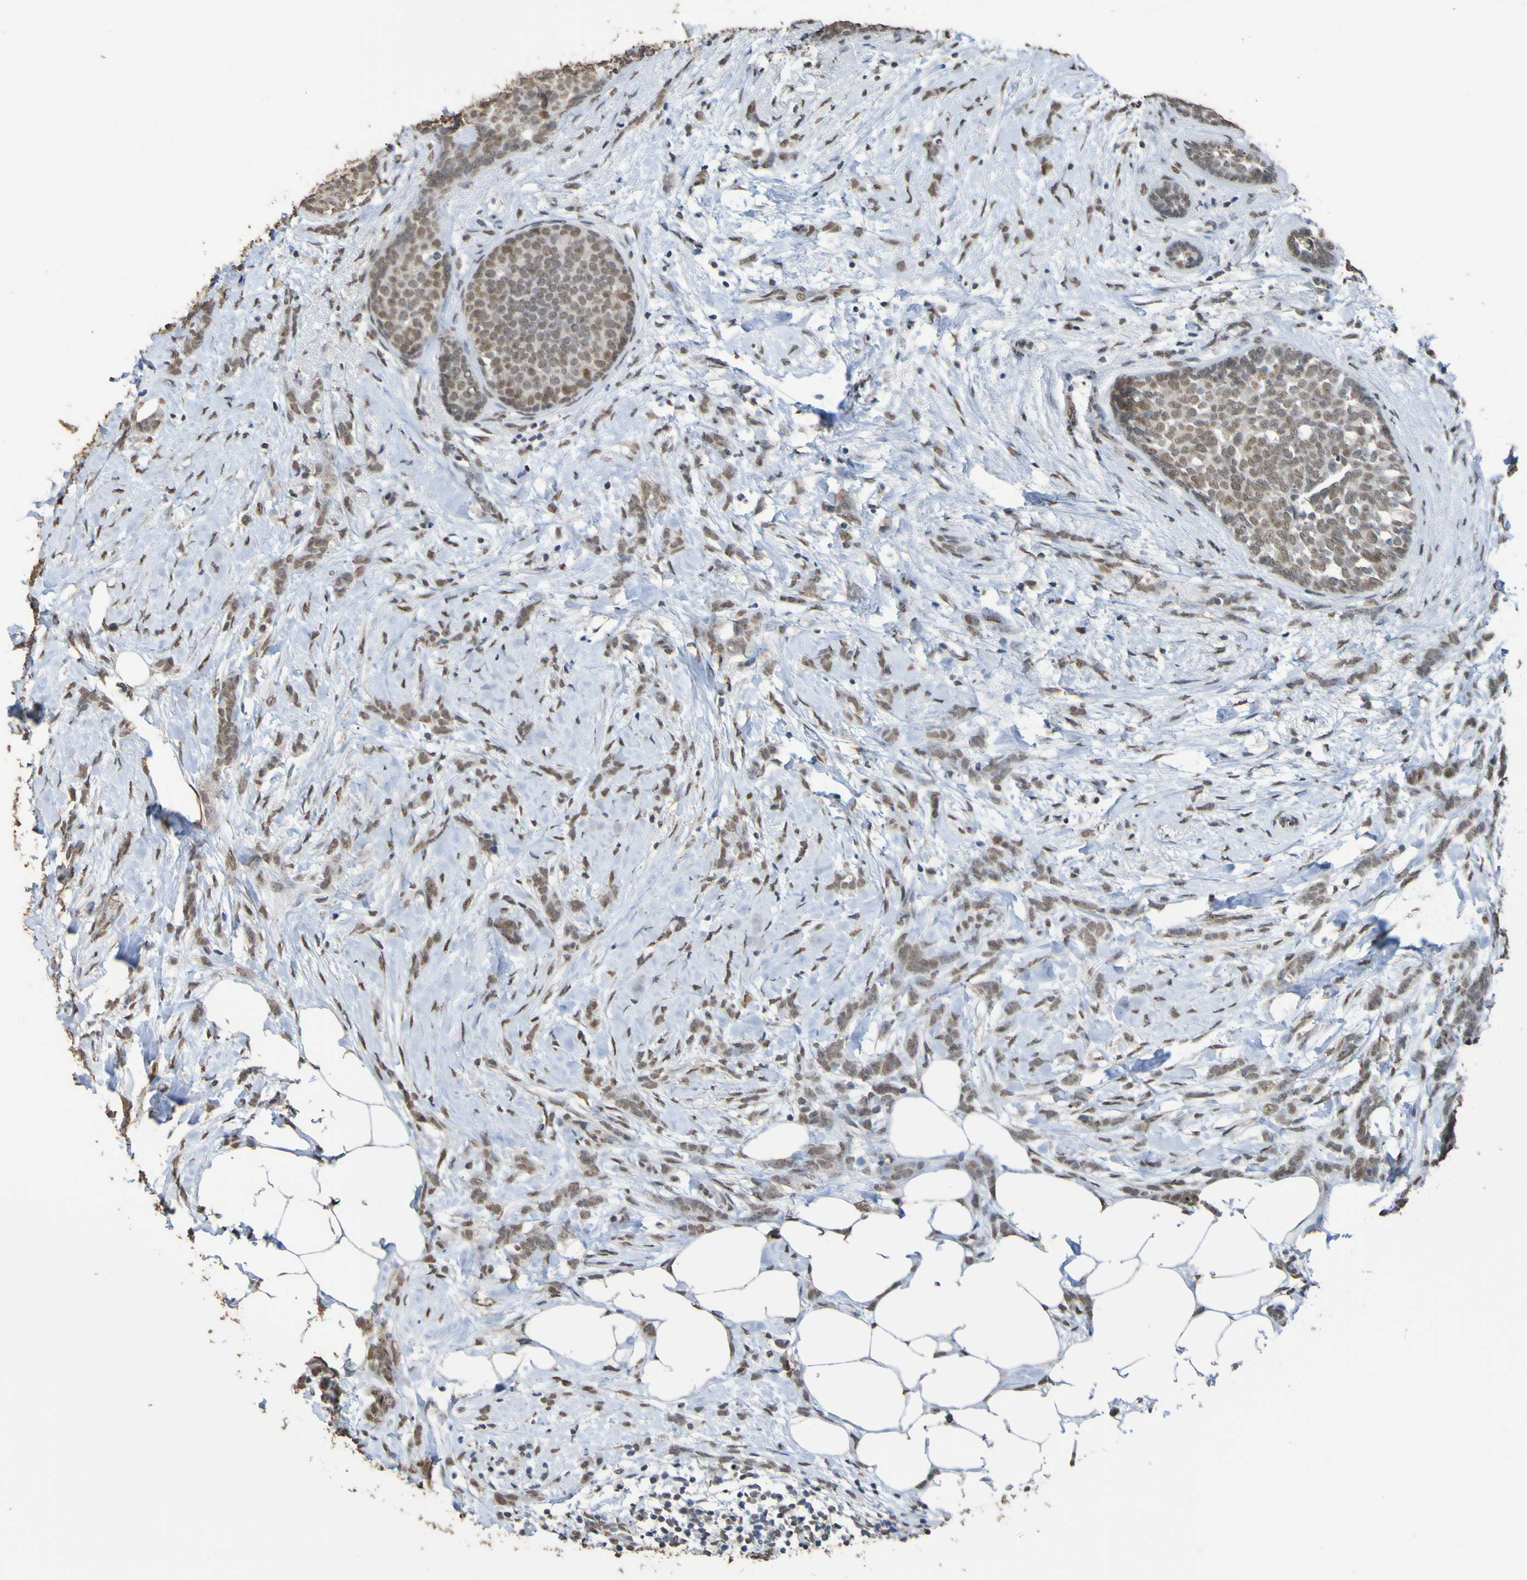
{"staining": {"intensity": "moderate", "quantity": ">75%", "location": "nuclear"}, "tissue": "breast cancer", "cell_type": "Tumor cells", "image_type": "cancer", "snomed": [{"axis": "morphology", "description": "Lobular carcinoma, in situ"}, {"axis": "morphology", "description": "Lobular carcinoma"}, {"axis": "topography", "description": "Breast"}], "caption": "Immunohistochemistry image of neoplastic tissue: human breast cancer stained using immunohistochemistry demonstrates medium levels of moderate protein expression localized specifically in the nuclear of tumor cells, appearing as a nuclear brown color.", "gene": "ALKBH2", "patient": {"sex": "female", "age": 41}}